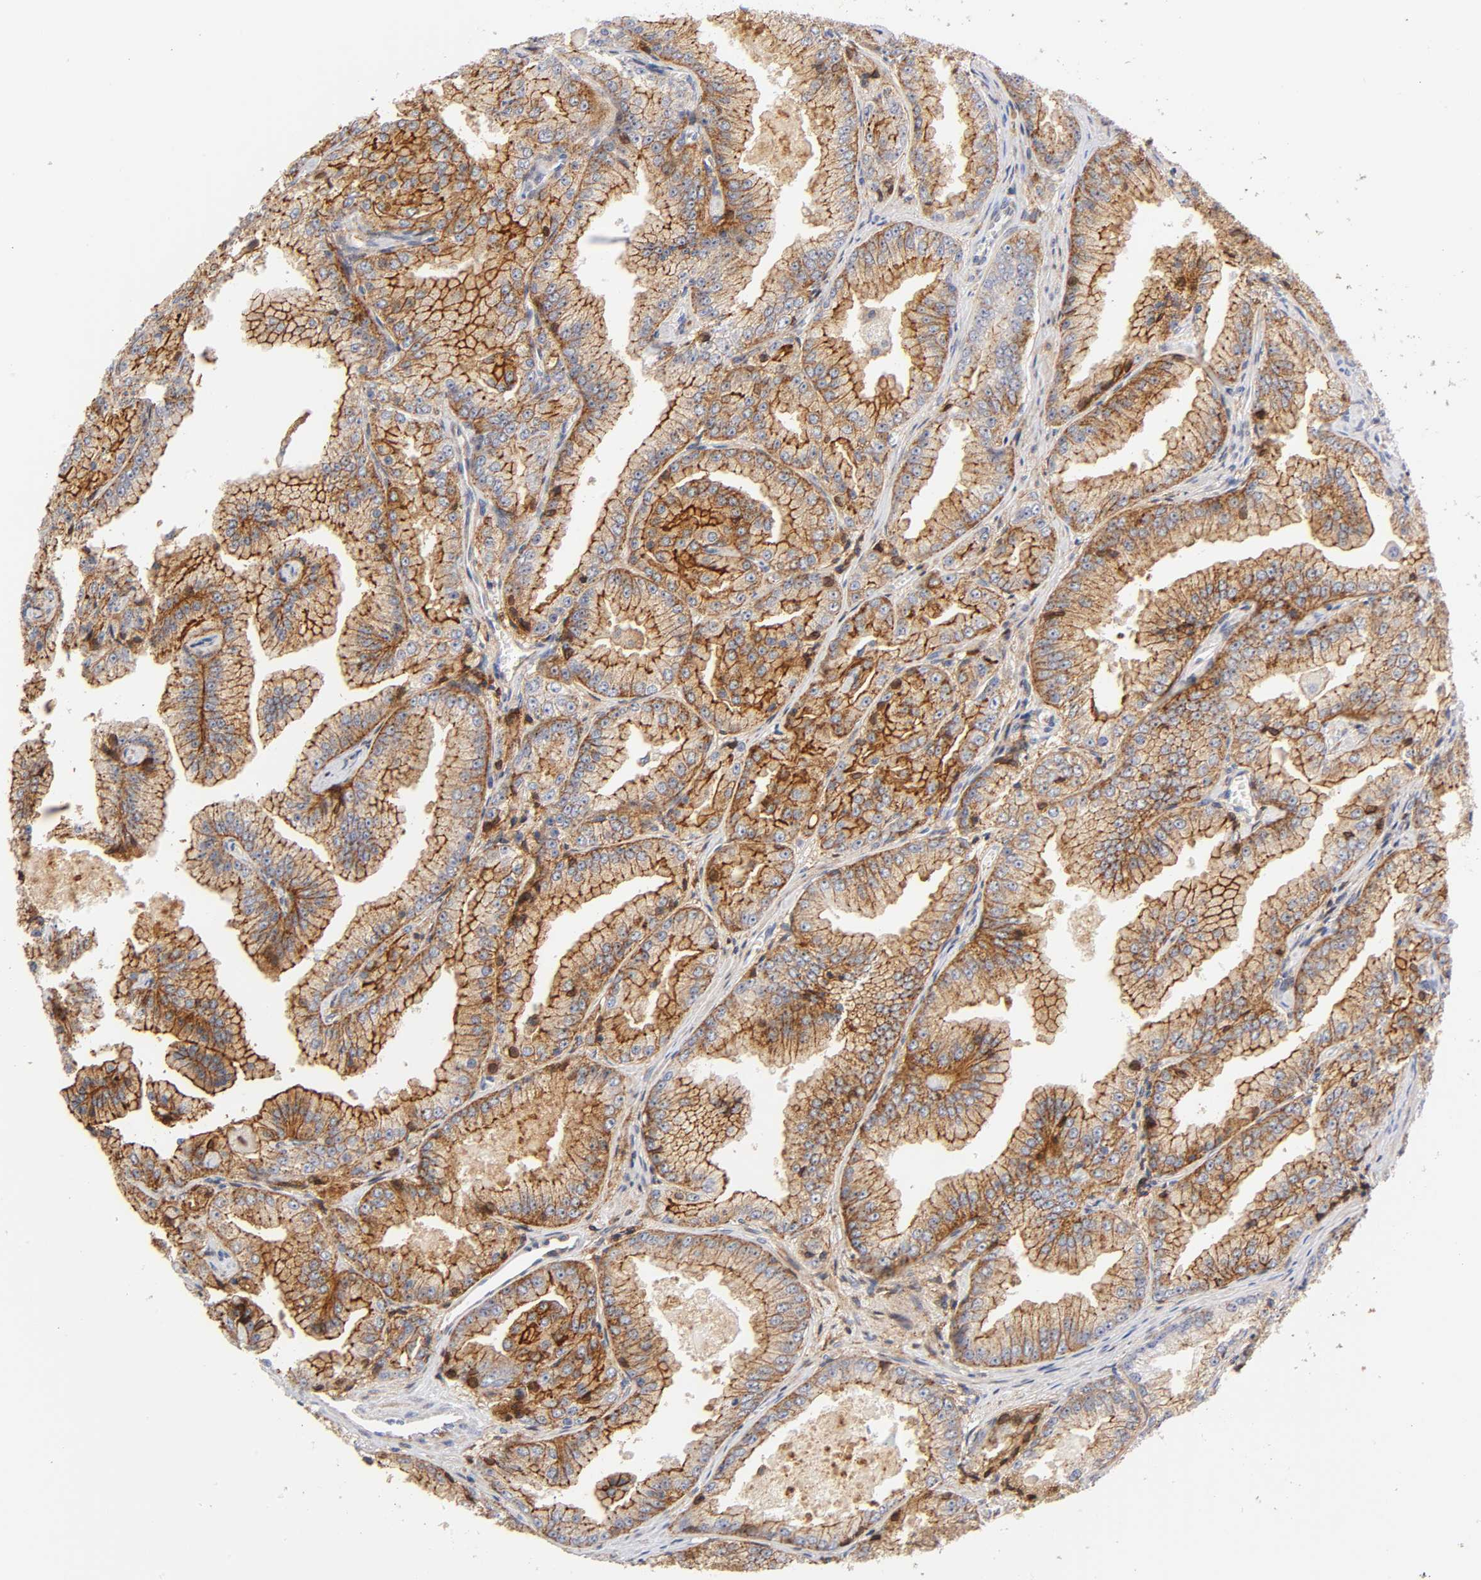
{"staining": {"intensity": "moderate", "quantity": ">75%", "location": "cytoplasmic/membranous,nuclear"}, "tissue": "prostate cancer", "cell_type": "Tumor cells", "image_type": "cancer", "snomed": [{"axis": "morphology", "description": "Adenocarcinoma, High grade"}, {"axis": "topography", "description": "Prostate"}], "caption": "This is an image of immunohistochemistry (IHC) staining of prostate cancer (high-grade adenocarcinoma), which shows moderate staining in the cytoplasmic/membranous and nuclear of tumor cells.", "gene": "ANXA7", "patient": {"sex": "male", "age": 61}}